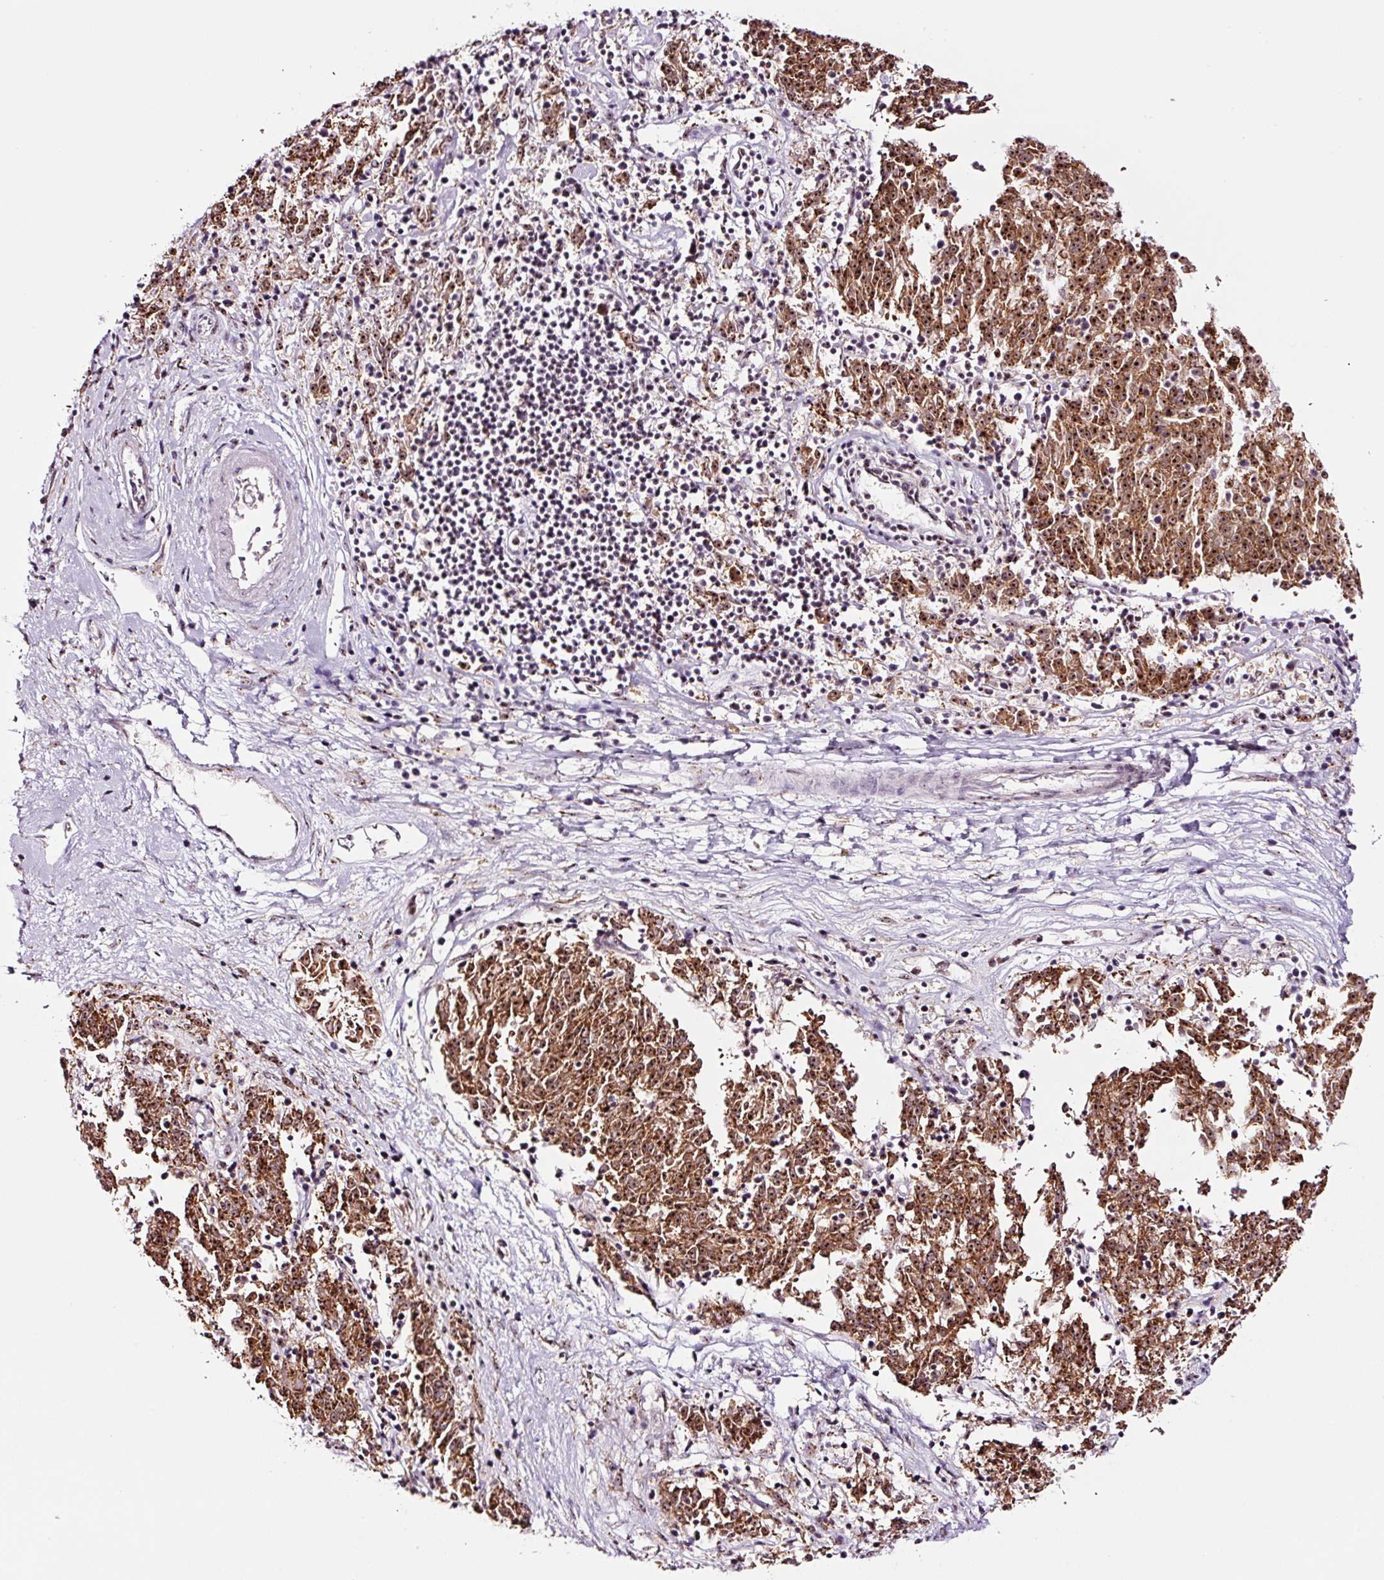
{"staining": {"intensity": "strong", "quantity": ">75%", "location": "cytoplasmic/membranous,nuclear"}, "tissue": "melanoma", "cell_type": "Tumor cells", "image_type": "cancer", "snomed": [{"axis": "morphology", "description": "Malignant melanoma, NOS"}, {"axis": "topography", "description": "Skin"}], "caption": "Immunohistochemical staining of melanoma shows high levels of strong cytoplasmic/membranous and nuclear protein expression in about >75% of tumor cells. The staining was performed using DAB to visualize the protein expression in brown, while the nuclei were stained in blue with hematoxylin (Magnification: 20x).", "gene": "GNL3", "patient": {"sex": "female", "age": 72}}